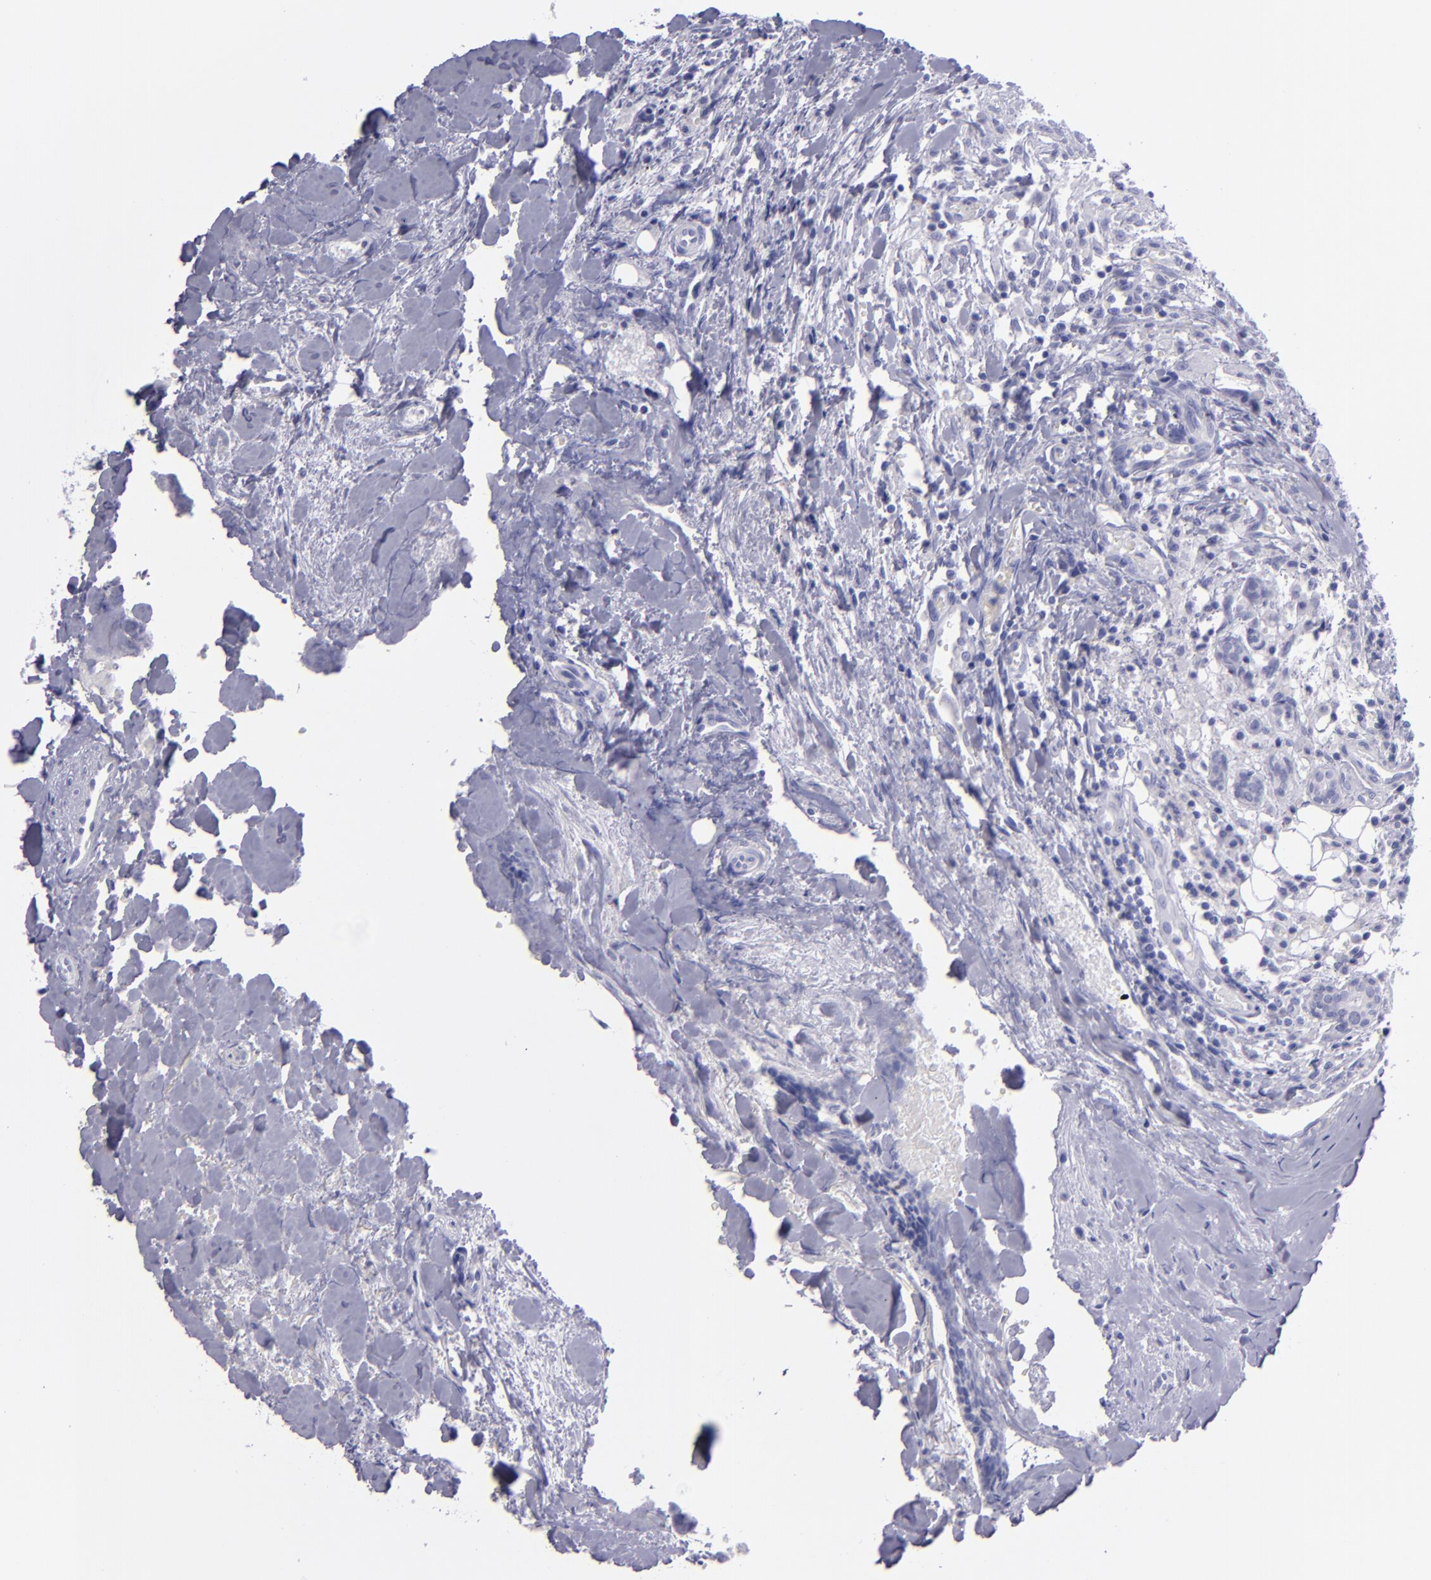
{"staining": {"intensity": "negative", "quantity": "none", "location": "none"}, "tissue": "head and neck cancer", "cell_type": "Tumor cells", "image_type": "cancer", "snomed": [{"axis": "morphology", "description": "Squamous cell carcinoma, NOS"}, {"axis": "topography", "description": "Salivary gland"}, {"axis": "topography", "description": "Head-Neck"}], "caption": "Tumor cells are negative for brown protein staining in head and neck squamous cell carcinoma. Nuclei are stained in blue.", "gene": "TNNT3", "patient": {"sex": "male", "age": 70}}